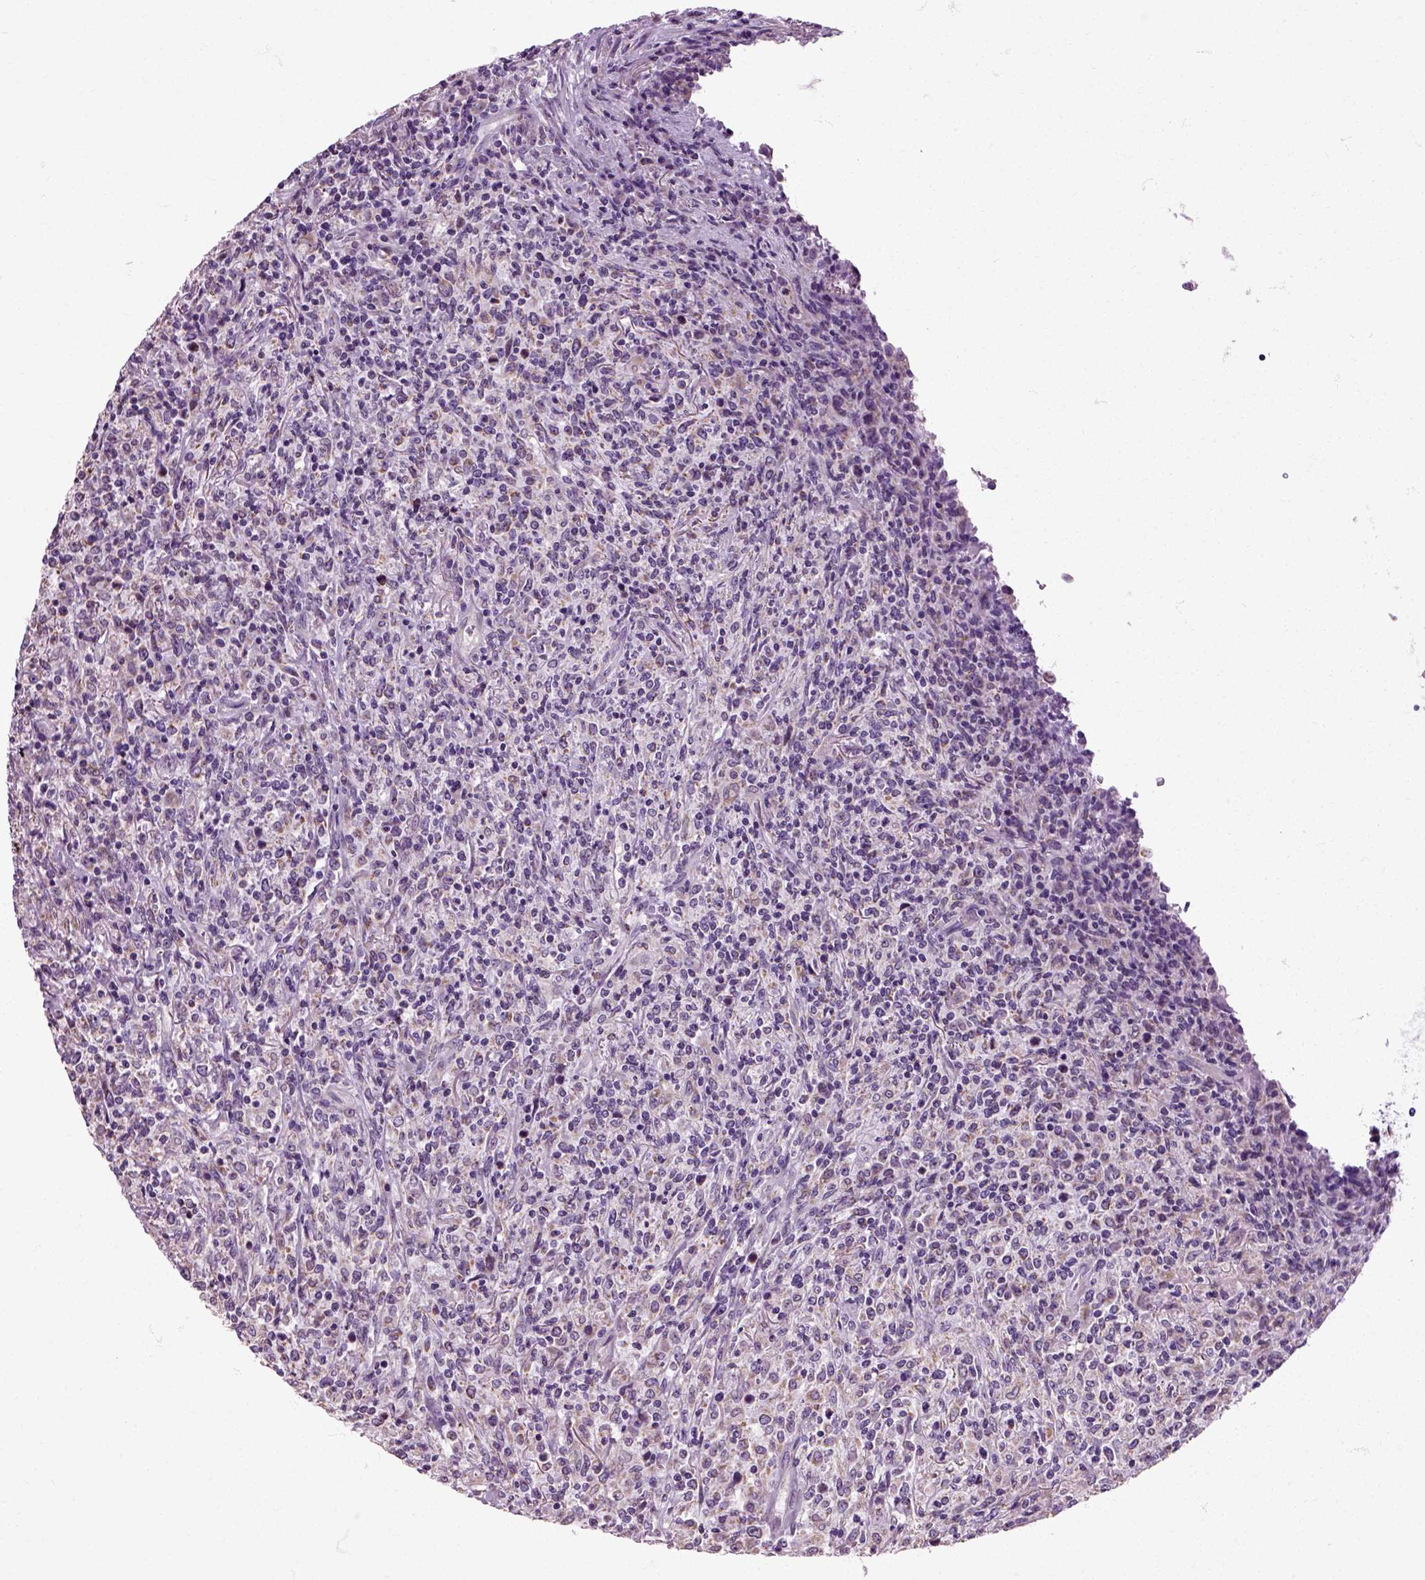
{"staining": {"intensity": "negative", "quantity": "none", "location": "none"}, "tissue": "lymphoma", "cell_type": "Tumor cells", "image_type": "cancer", "snomed": [{"axis": "morphology", "description": "Malignant lymphoma, non-Hodgkin's type, High grade"}, {"axis": "topography", "description": "Lung"}], "caption": "This is a image of IHC staining of malignant lymphoma, non-Hodgkin's type (high-grade), which shows no positivity in tumor cells. (Brightfield microscopy of DAB immunohistochemistry (IHC) at high magnification).", "gene": "HSPA2", "patient": {"sex": "male", "age": 79}}